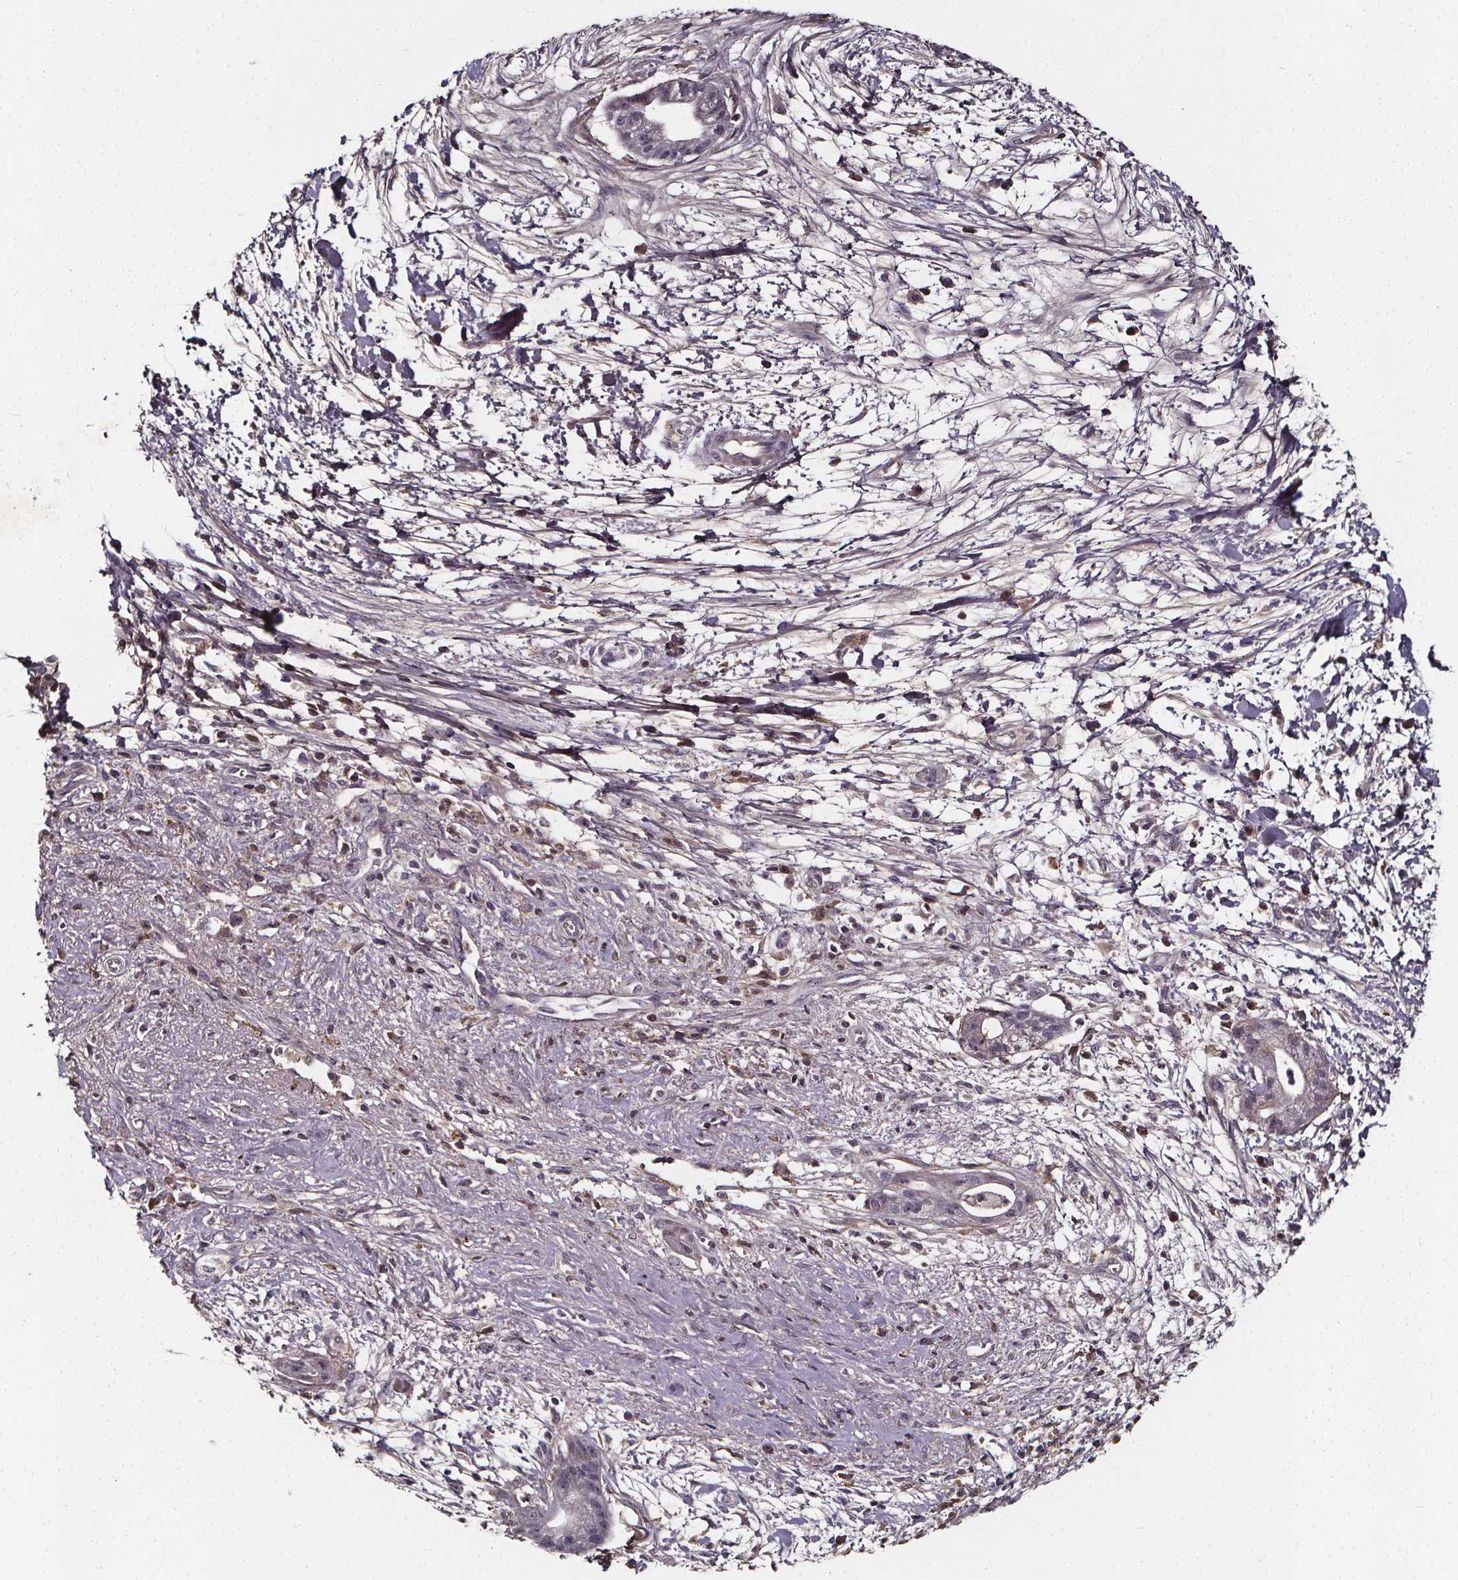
{"staining": {"intensity": "negative", "quantity": "none", "location": "none"}, "tissue": "pancreatic cancer", "cell_type": "Tumor cells", "image_type": "cancer", "snomed": [{"axis": "morphology", "description": "Normal tissue, NOS"}, {"axis": "morphology", "description": "Adenocarcinoma, NOS"}, {"axis": "topography", "description": "Lymph node"}, {"axis": "topography", "description": "Pancreas"}], "caption": "This is an immunohistochemistry (IHC) photomicrograph of human pancreatic cancer (adenocarcinoma). There is no expression in tumor cells.", "gene": "SPAG8", "patient": {"sex": "female", "age": 58}}